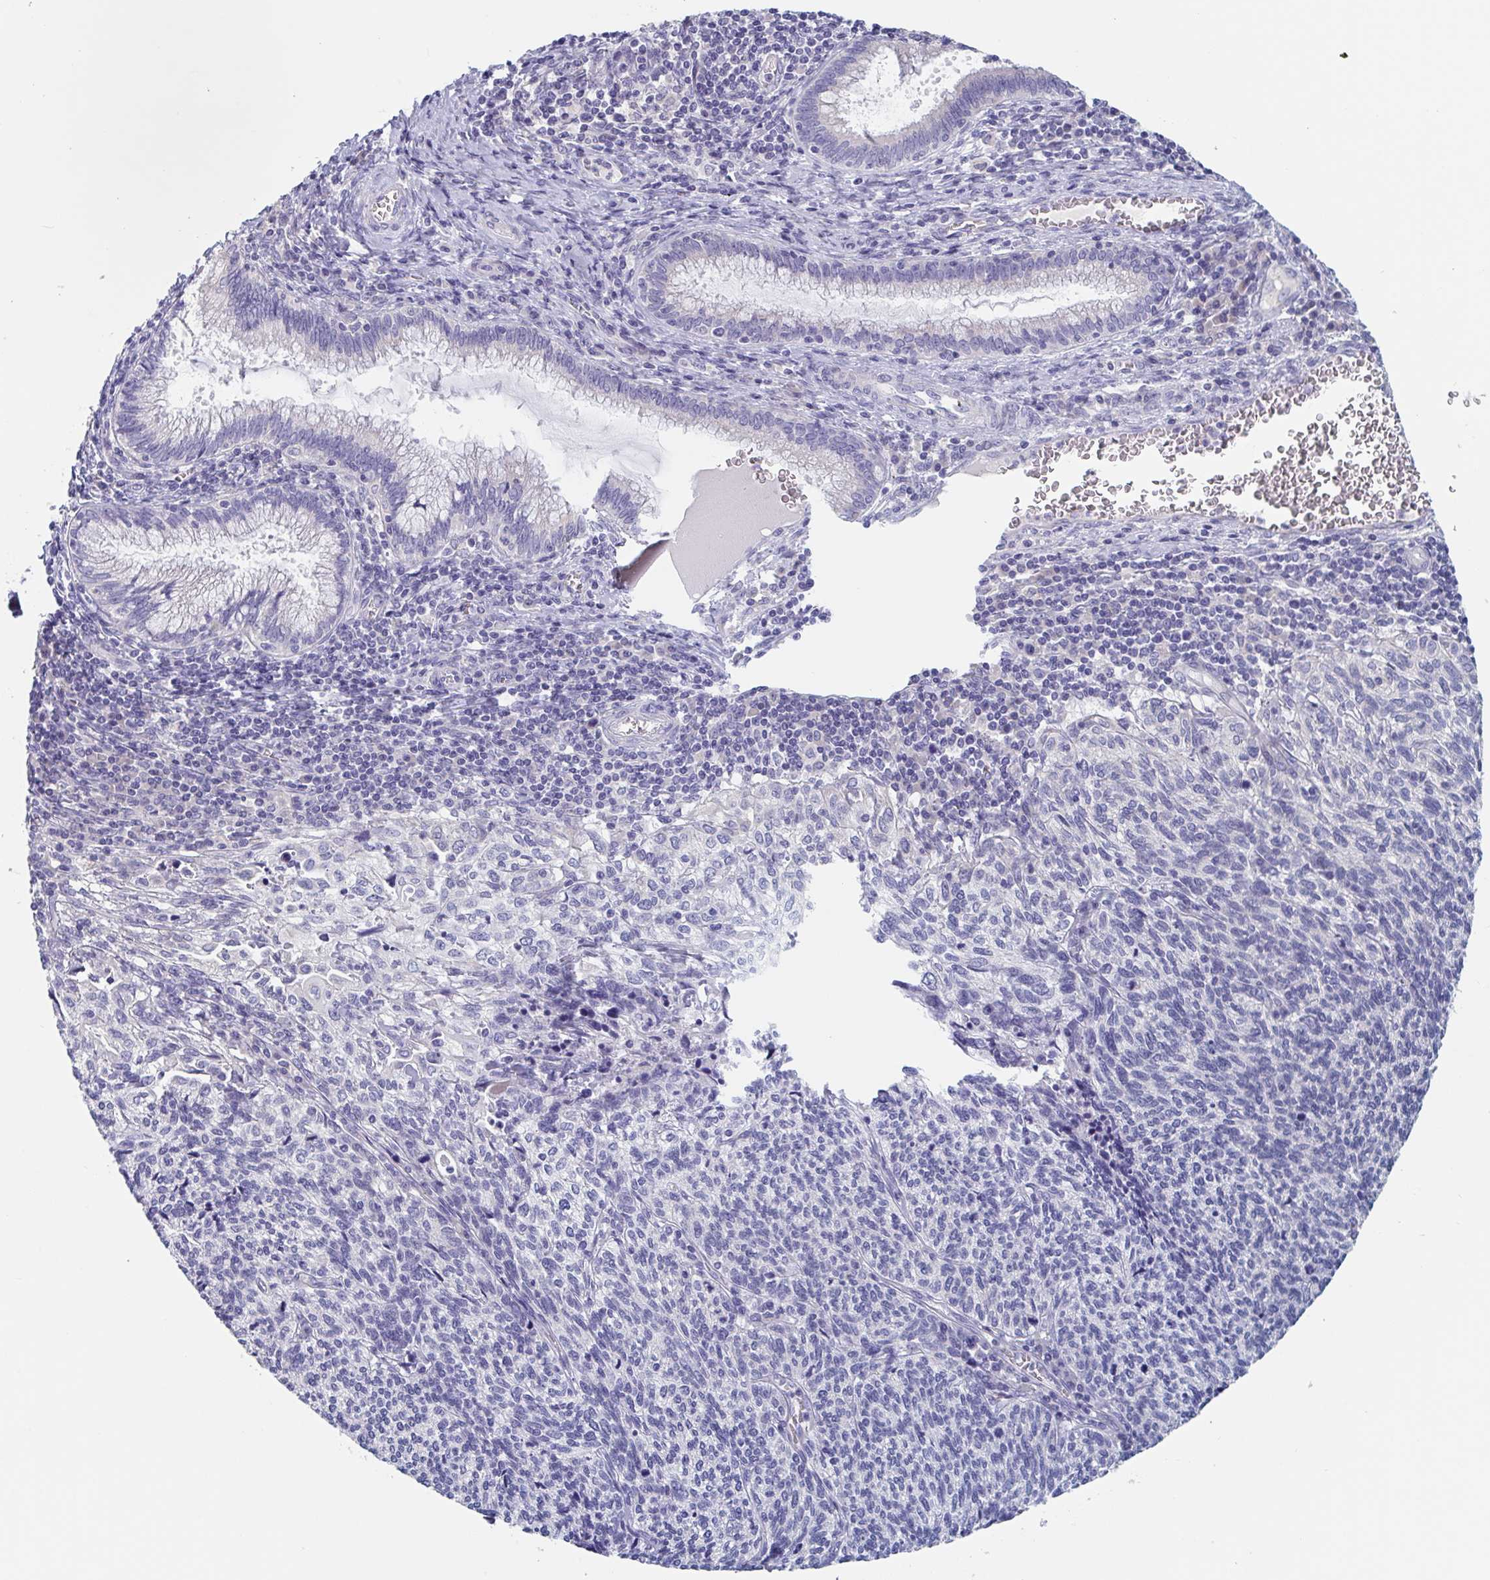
{"staining": {"intensity": "negative", "quantity": "none", "location": "none"}, "tissue": "cervical cancer", "cell_type": "Tumor cells", "image_type": "cancer", "snomed": [{"axis": "morphology", "description": "Squamous cell carcinoma, NOS"}, {"axis": "topography", "description": "Cervix"}], "caption": "An immunohistochemistry (IHC) photomicrograph of cervical squamous cell carcinoma is shown. There is no staining in tumor cells of cervical squamous cell carcinoma. (DAB immunohistochemistry (IHC), high magnification).", "gene": "ABHD16A", "patient": {"sex": "female", "age": 45}}